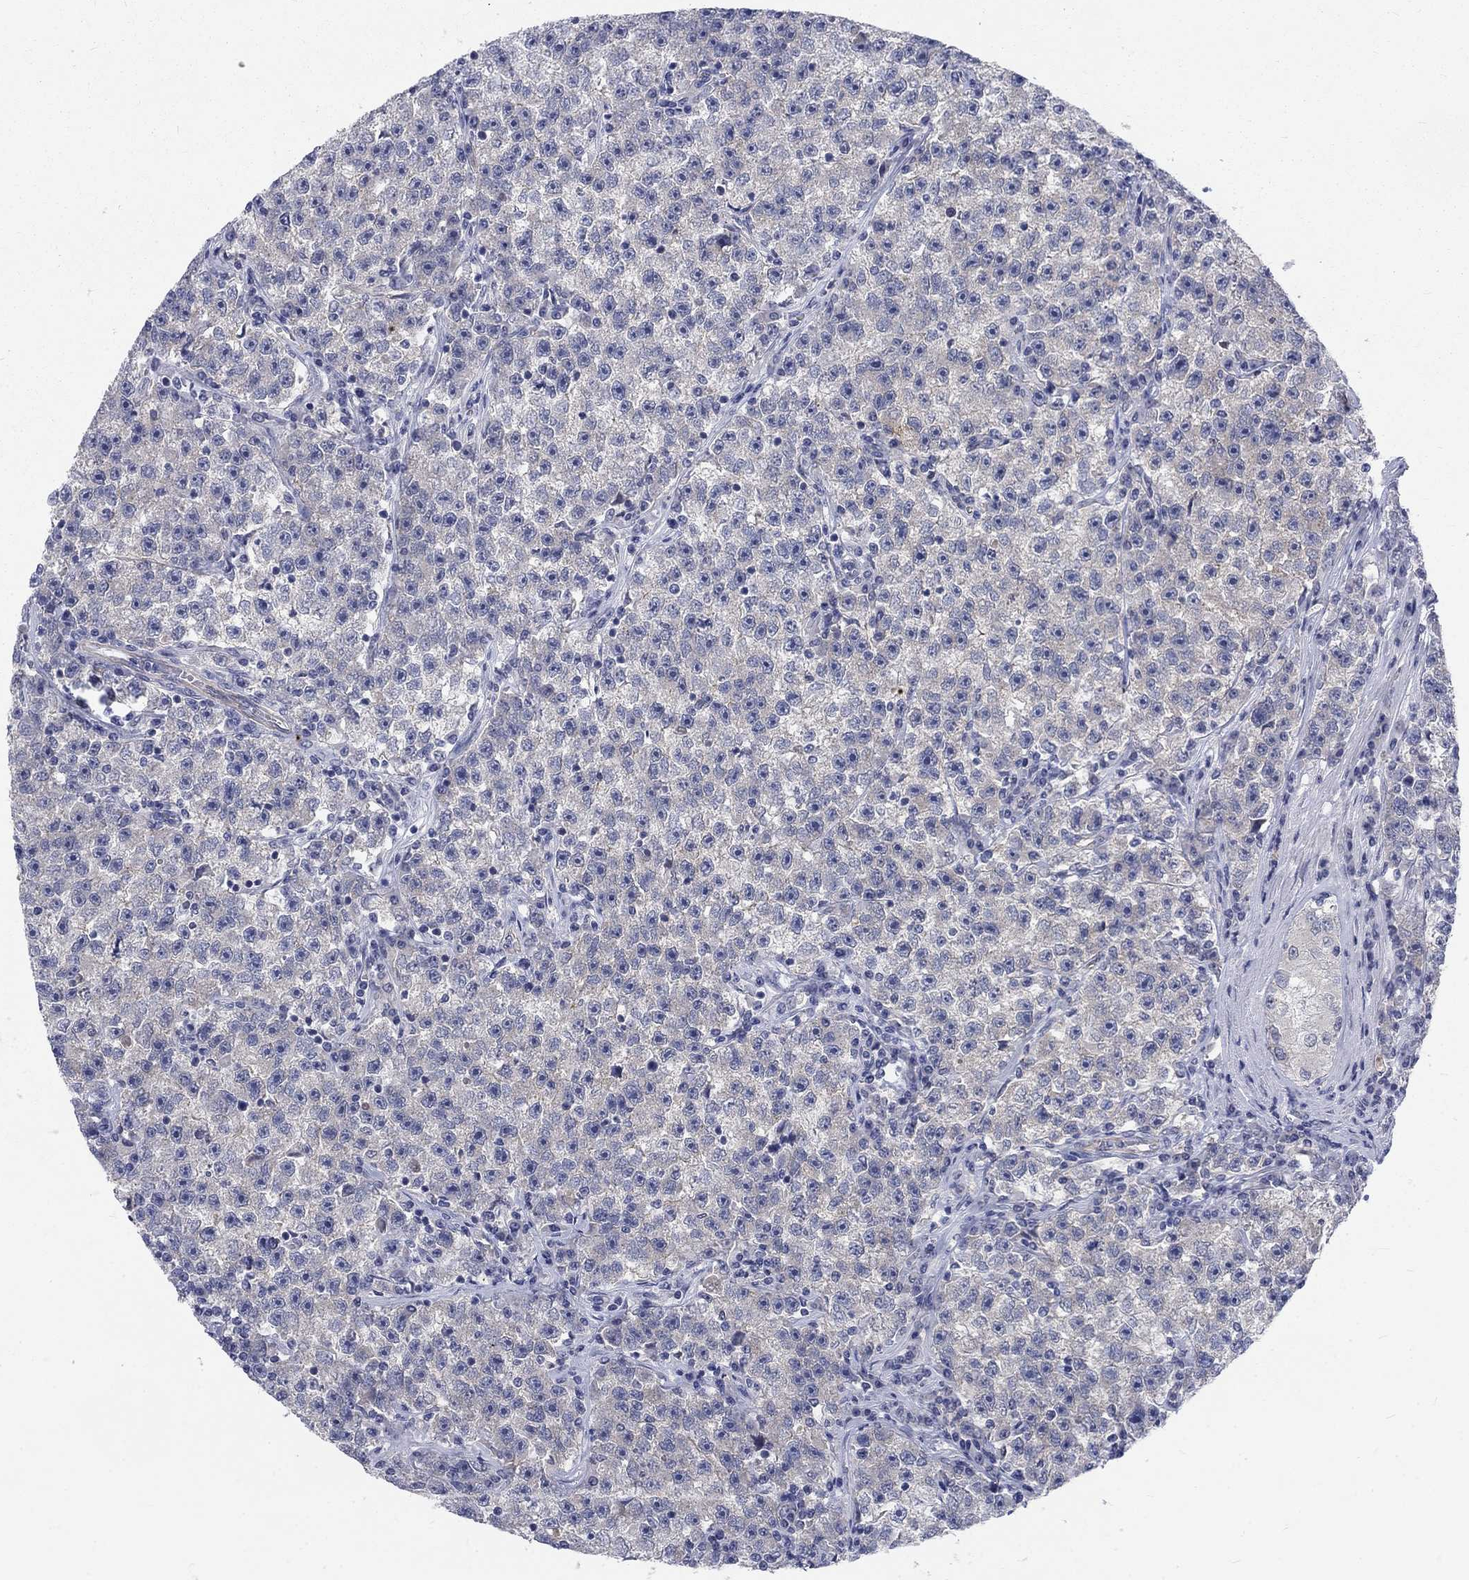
{"staining": {"intensity": "weak", "quantity": "25%-75%", "location": "cytoplasmic/membranous"}, "tissue": "testis cancer", "cell_type": "Tumor cells", "image_type": "cancer", "snomed": [{"axis": "morphology", "description": "Seminoma, NOS"}, {"axis": "topography", "description": "Testis"}], "caption": "IHC of seminoma (testis) shows low levels of weak cytoplasmic/membranous staining in about 25%-75% of tumor cells.", "gene": "PHKA1", "patient": {"sex": "male", "age": 22}}